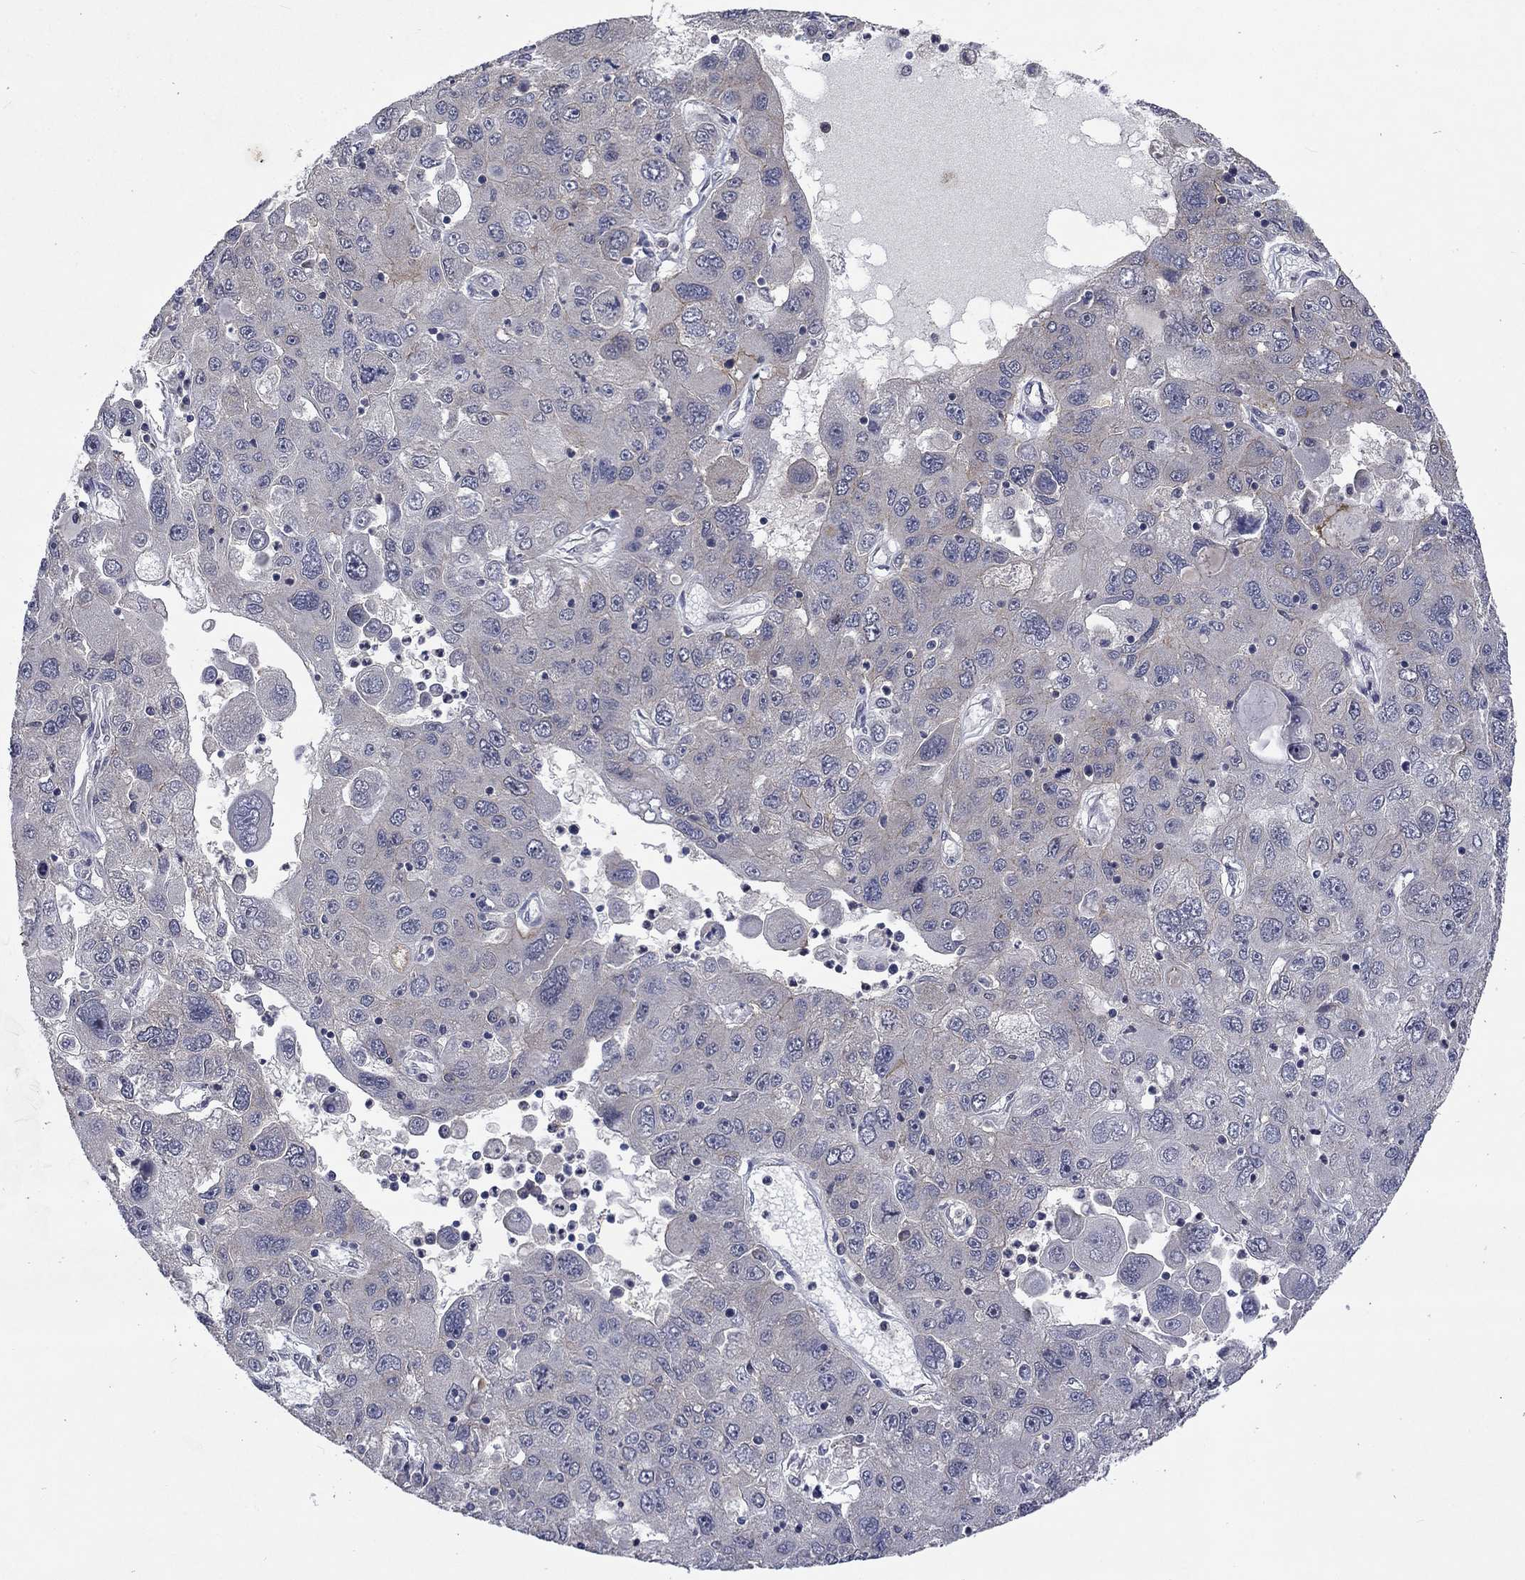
{"staining": {"intensity": "negative", "quantity": "none", "location": "none"}, "tissue": "stomach cancer", "cell_type": "Tumor cells", "image_type": "cancer", "snomed": [{"axis": "morphology", "description": "Adenocarcinoma, NOS"}, {"axis": "topography", "description": "Stomach"}], "caption": "Protein analysis of stomach cancer displays no significant expression in tumor cells.", "gene": "PPP1R9A", "patient": {"sex": "male", "age": 56}}